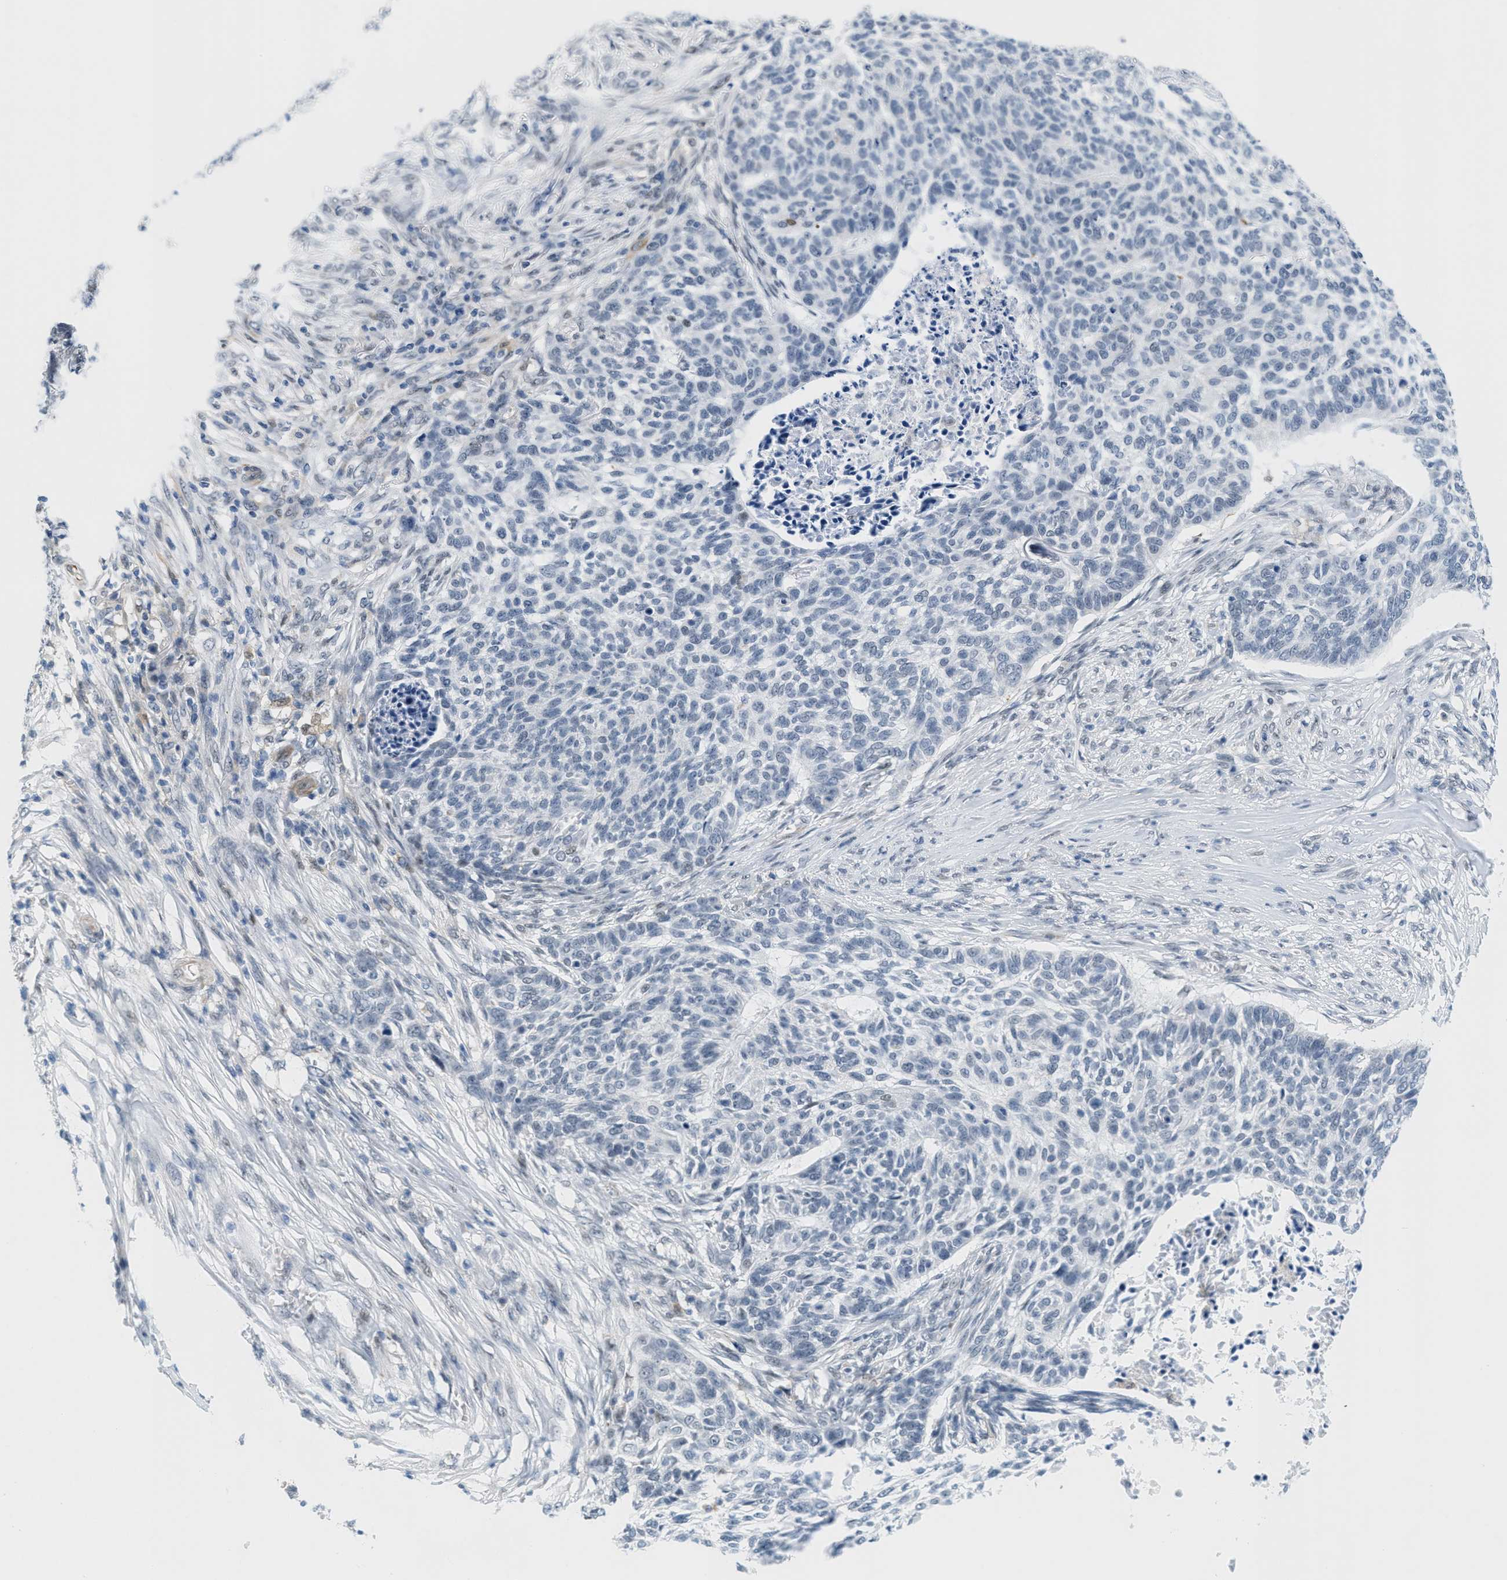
{"staining": {"intensity": "negative", "quantity": "none", "location": "none"}, "tissue": "skin cancer", "cell_type": "Tumor cells", "image_type": "cancer", "snomed": [{"axis": "morphology", "description": "Basal cell carcinoma"}, {"axis": "topography", "description": "Skin"}], "caption": "Tumor cells are negative for brown protein staining in skin cancer (basal cell carcinoma).", "gene": "HS3ST2", "patient": {"sex": "male", "age": 85}}